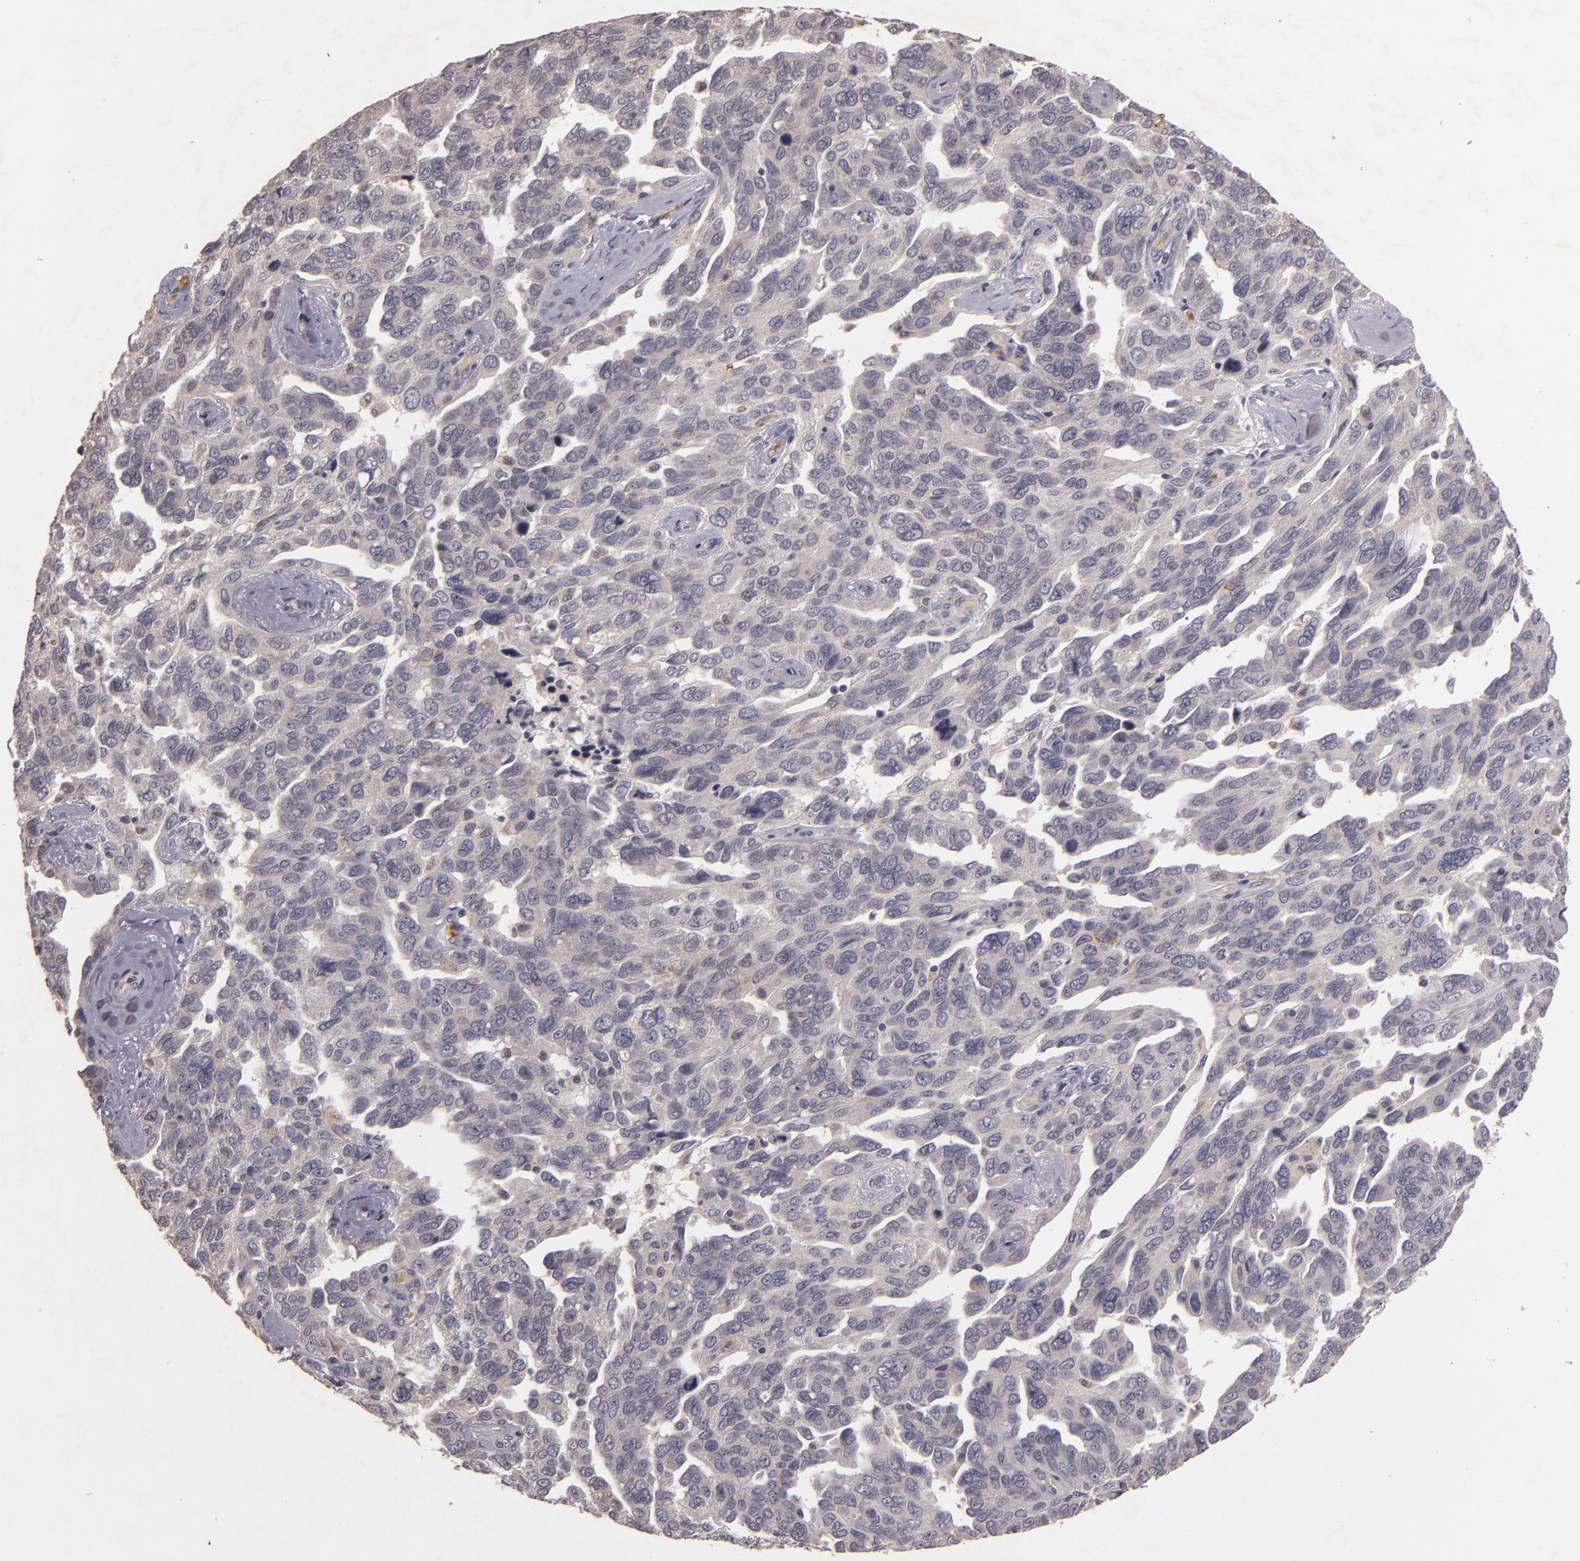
{"staining": {"intensity": "negative", "quantity": "none", "location": "none"}, "tissue": "ovarian cancer", "cell_type": "Tumor cells", "image_type": "cancer", "snomed": [{"axis": "morphology", "description": "Cystadenocarcinoma, serous, NOS"}, {"axis": "topography", "description": "Ovary"}], "caption": "There is no significant positivity in tumor cells of serous cystadenocarcinoma (ovarian).", "gene": "TFF1", "patient": {"sex": "female", "age": 64}}